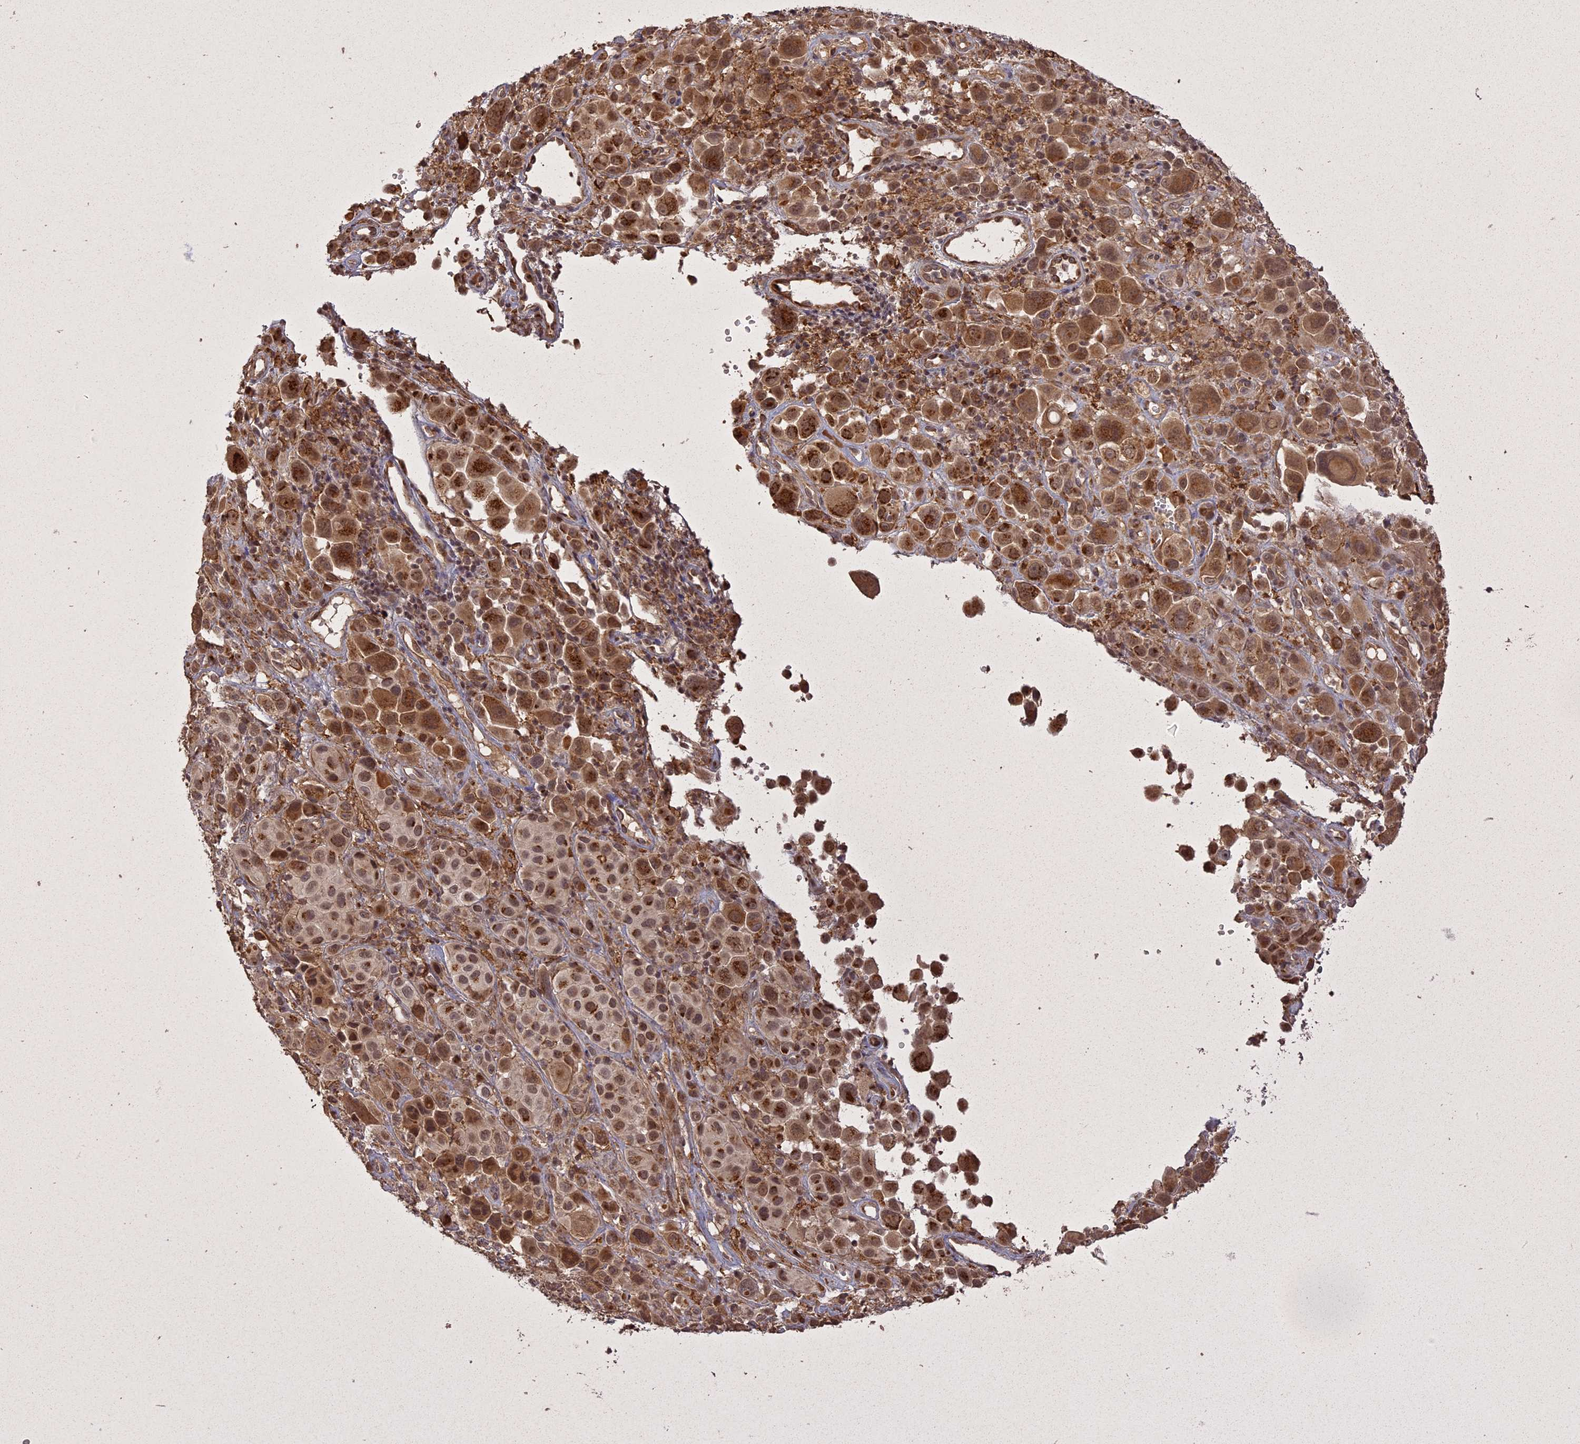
{"staining": {"intensity": "moderate", "quantity": "25%-75%", "location": "cytoplasmic/membranous,nuclear"}, "tissue": "melanoma", "cell_type": "Tumor cells", "image_type": "cancer", "snomed": [{"axis": "morphology", "description": "Malignant melanoma, NOS"}, {"axis": "topography", "description": "Skin of trunk"}], "caption": "DAB (3,3'-diaminobenzidine) immunohistochemical staining of human malignant melanoma shows moderate cytoplasmic/membranous and nuclear protein expression in approximately 25%-75% of tumor cells.", "gene": "ING5", "patient": {"sex": "male", "age": 71}}